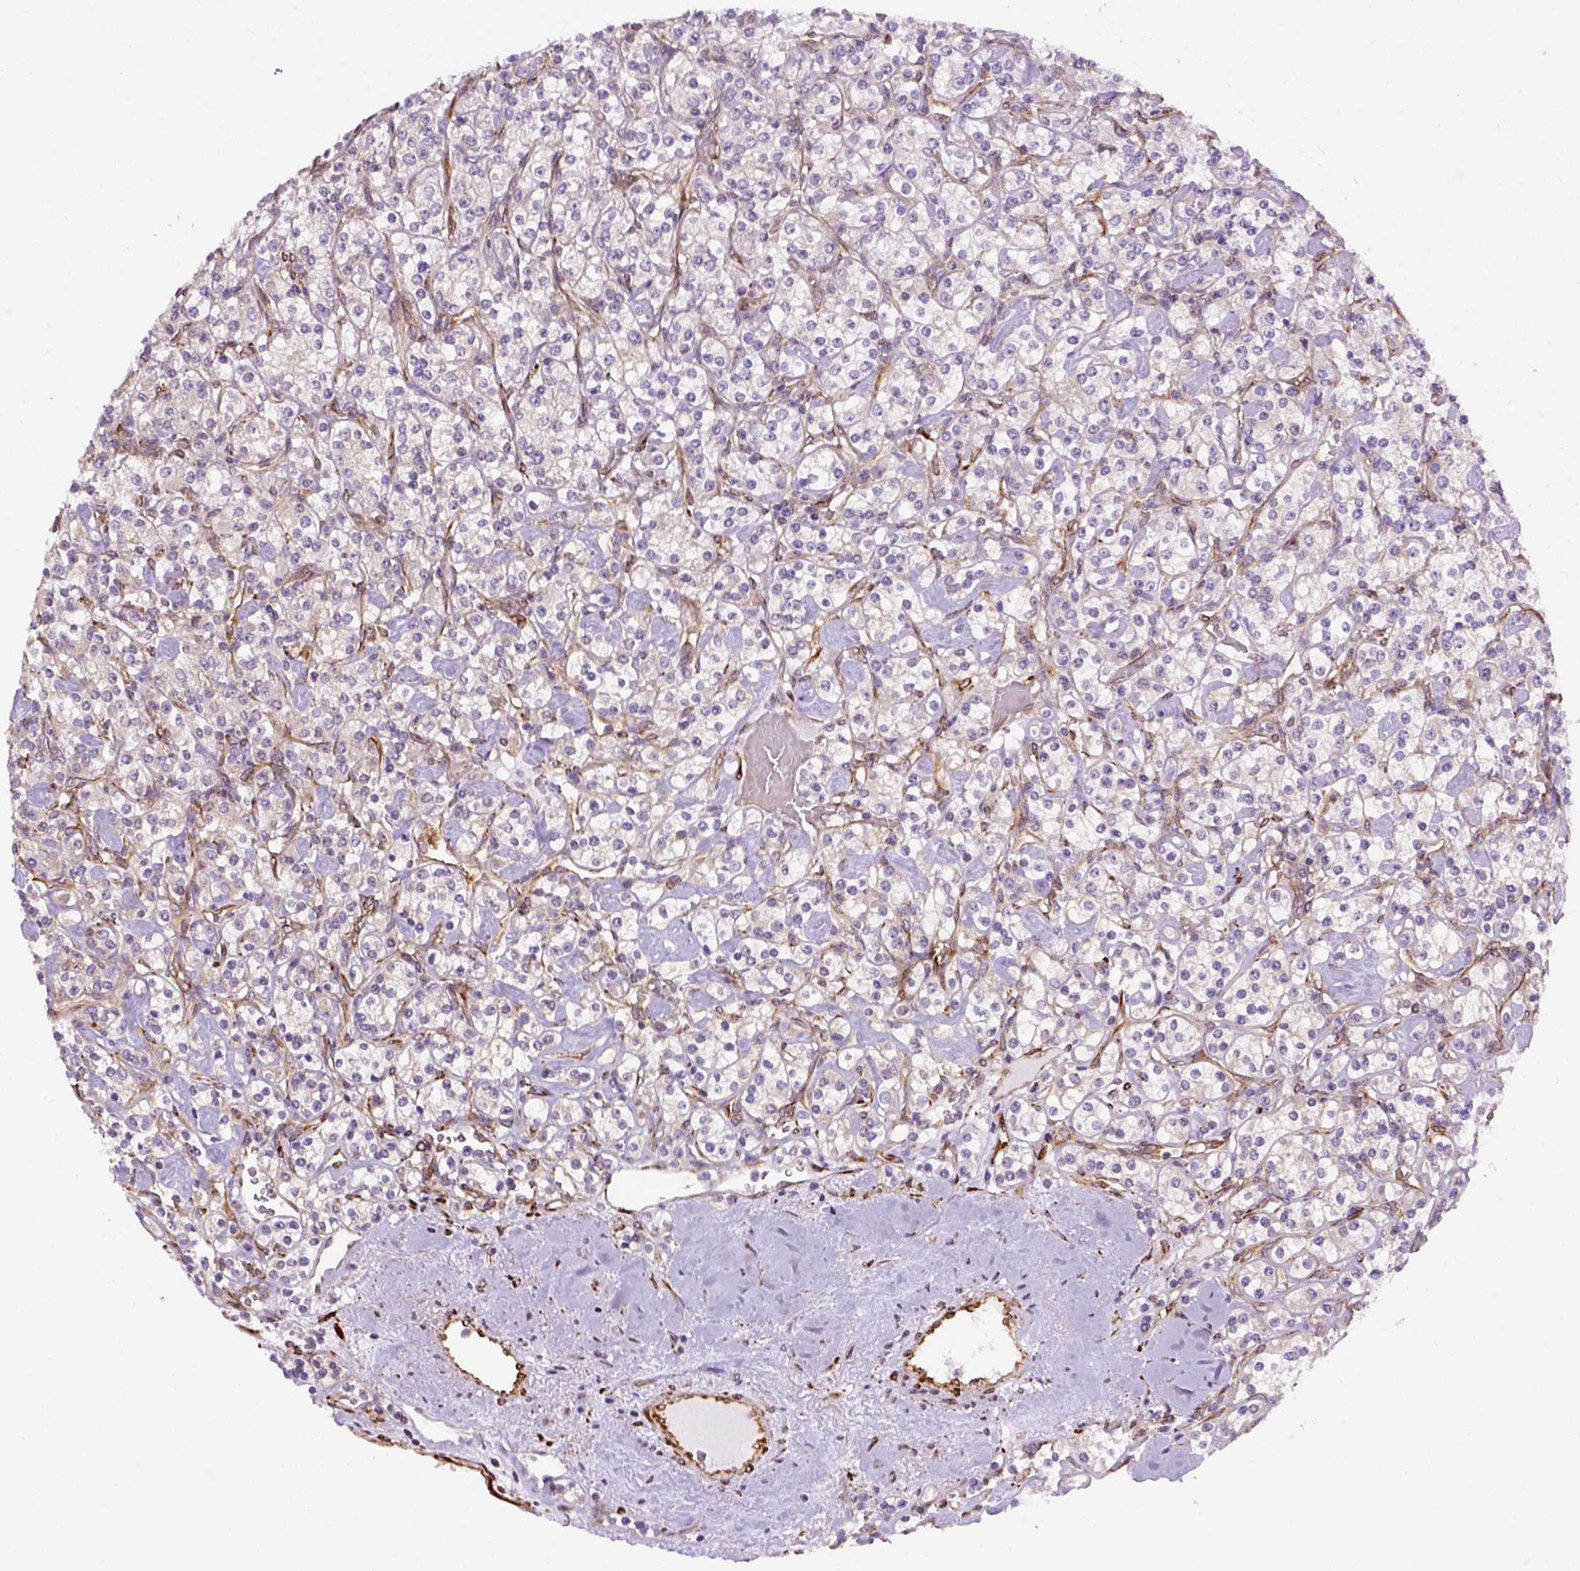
{"staining": {"intensity": "negative", "quantity": "none", "location": "none"}, "tissue": "renal cancer", "cell_type": "Tumor cells", "image_type": "cancer", "snomed": [{"axis": "morphology", "description": "Adenocarcinoma, NOS"}, {"axis": "topography", "description": "Kidney"}], "caption": "This is an IHC image of adenocarcinoma (renal). There is no positivity in tumor cells.", "gene": "KAZN", "patient": {"sex": "male", "age": 77}}